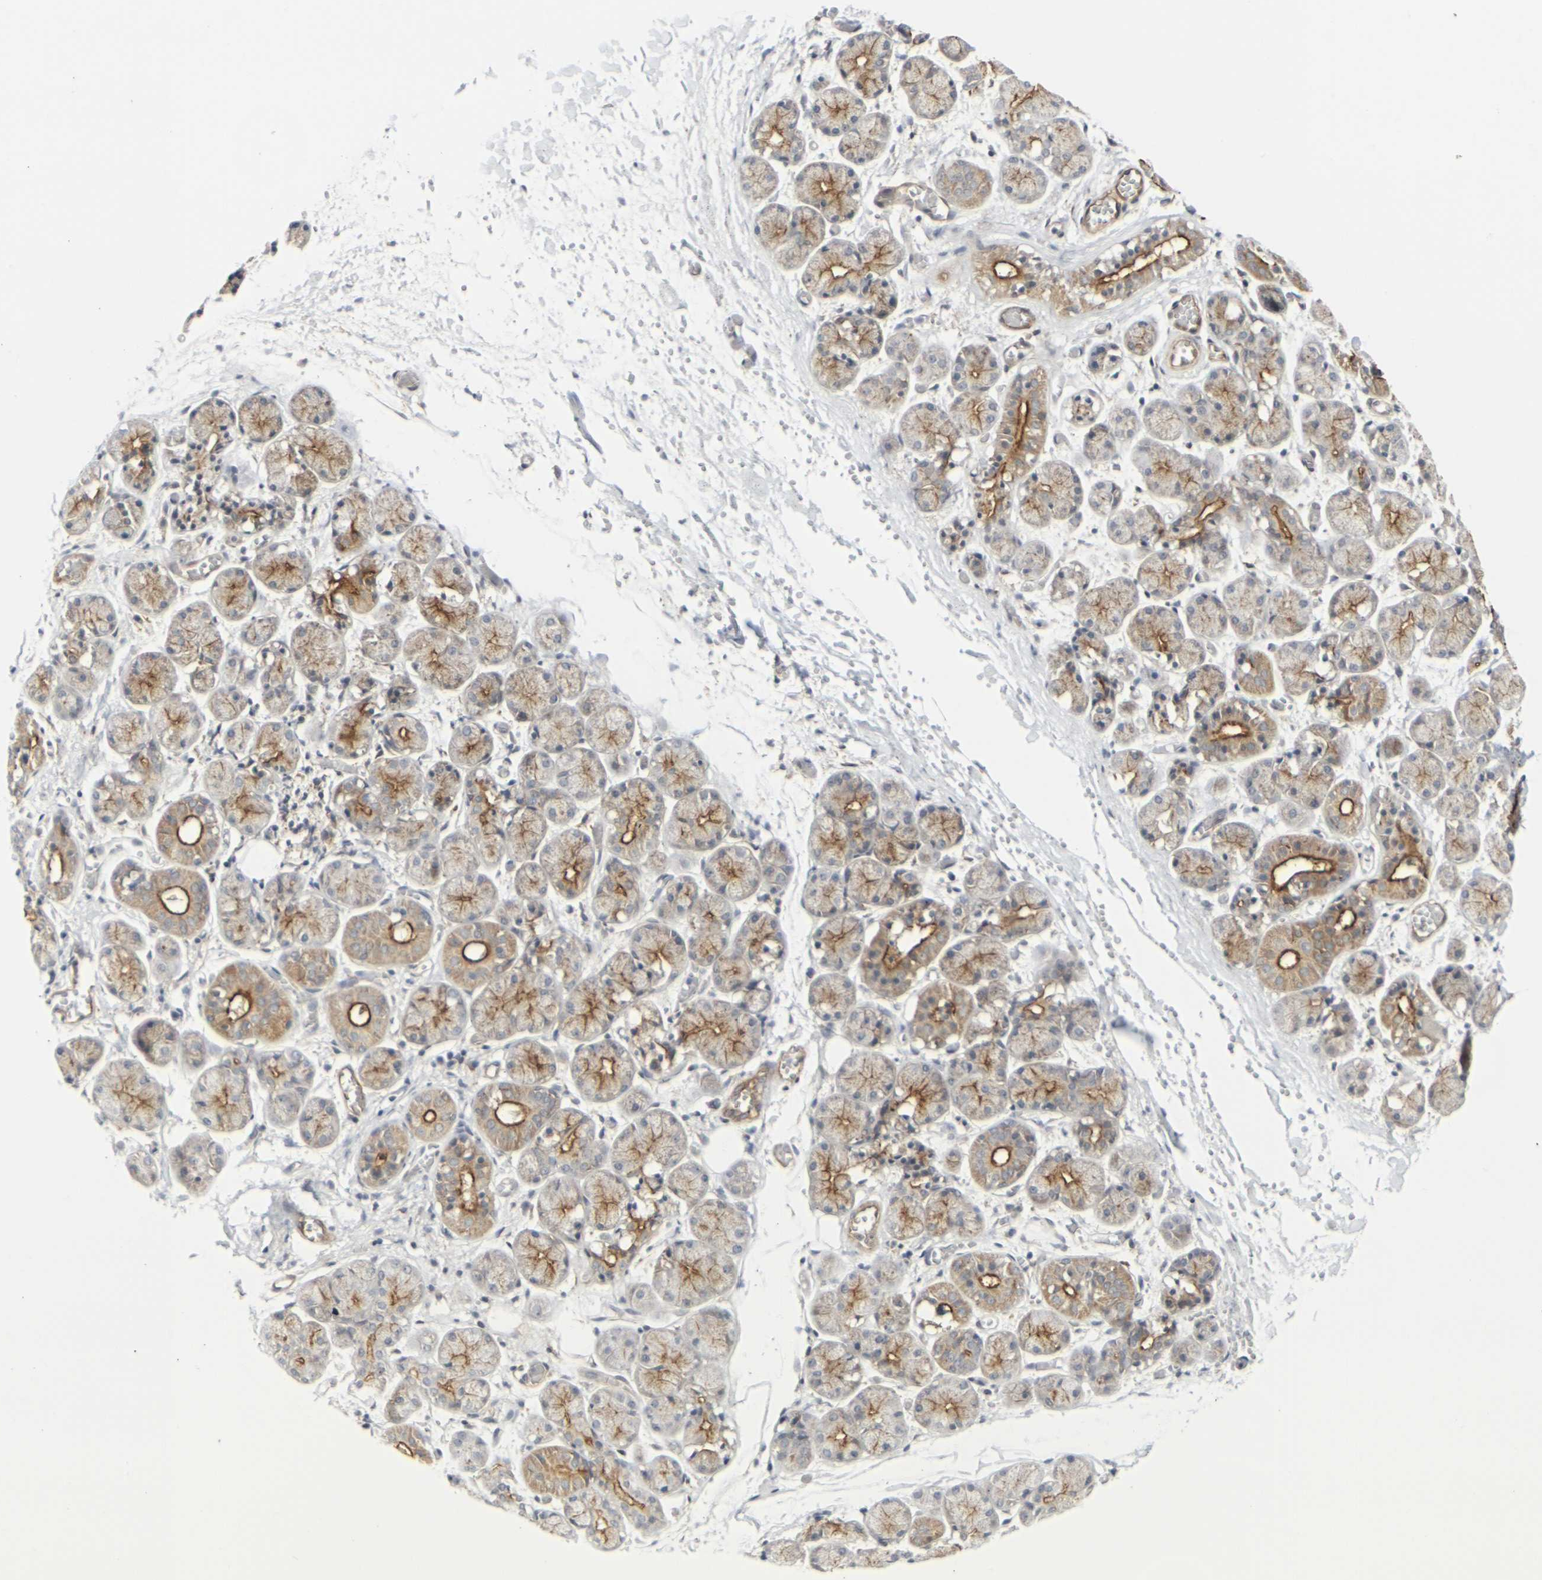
{"staining": {"intensity": "strong", "quantity": ">75%", "location": "cytoplasmic/membranous"}, "tissue": "salivary gland", "cell_type": "Glandular cells", "image_type": "normal", "snomed": [{"axis": "morphology", "description": "Normal tissue, NOS"}, {"axis": "topography", "description": "Salivary gland"}], "caption": "This histopathology image shows benign salivary gland stained with immunohistochemistry to label a protein in brown. The cytoplasmic/membranous of glandular cells show strong positivity for the protein. Nuclei are counter-stained blue.", "gene": "MYOF", "patient": {"sex": "female", "age": 24}}